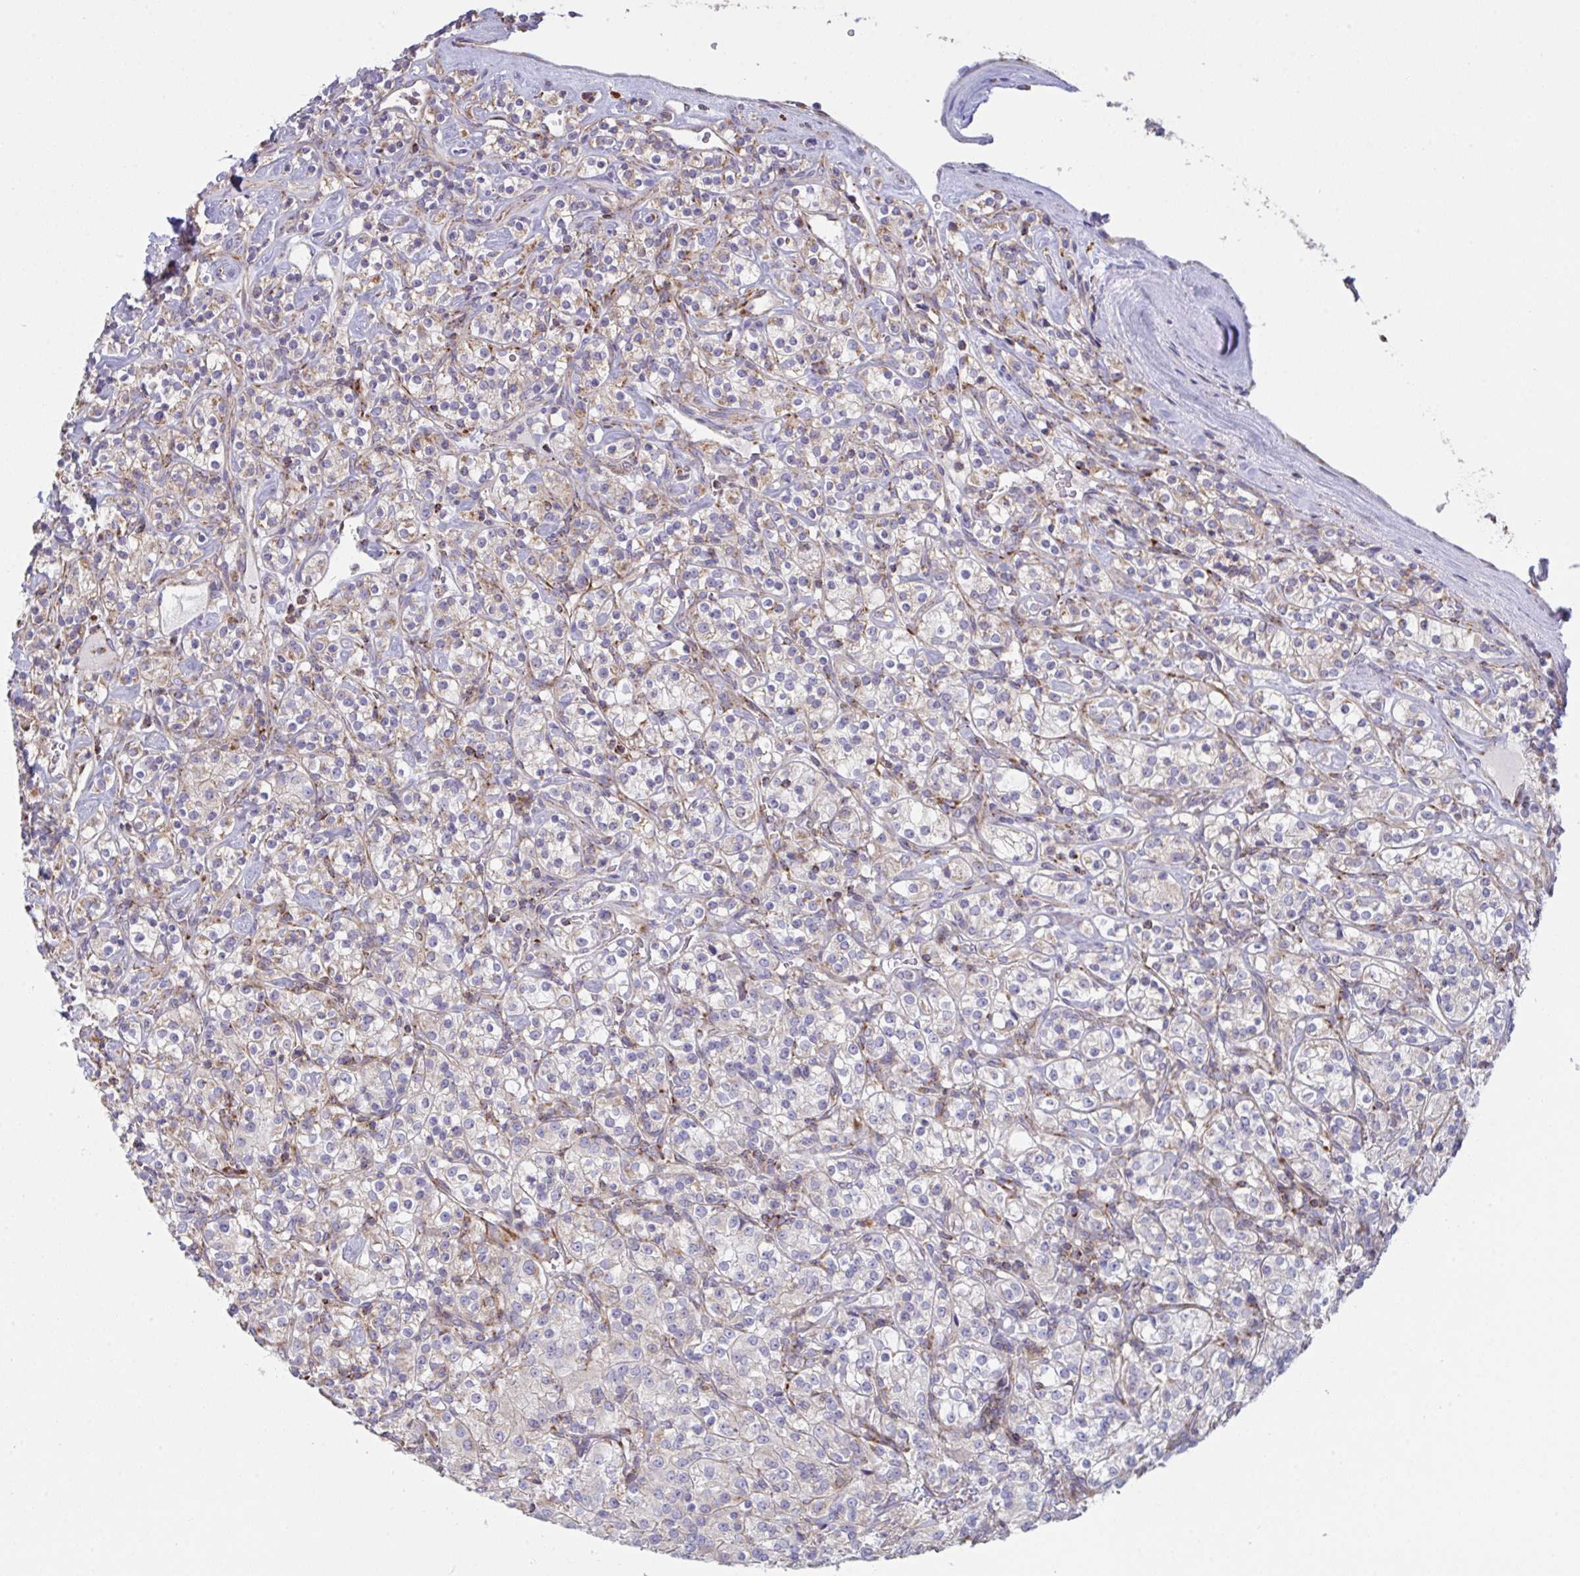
{"staining": {"intensity": "weak", "quantity": "<25%", "location": "cytoplasmic/membranous"}, "tissue": "renal cancer", "cell_type": "Tumor cells", "image_type": "cancer", "snomed": [{"axis": "morphology", "description": "Adenocarcinoma, NOS"}, {"axis": "topography", "description": "Kidney"}], "caption": "Adenocarcinoma (renal) stained for a protein using immunohistochemistry (IHC) shows no positivity tumor cells.", "gene": "MICOS10", "patient": {"sex": "male", "age": 77}}